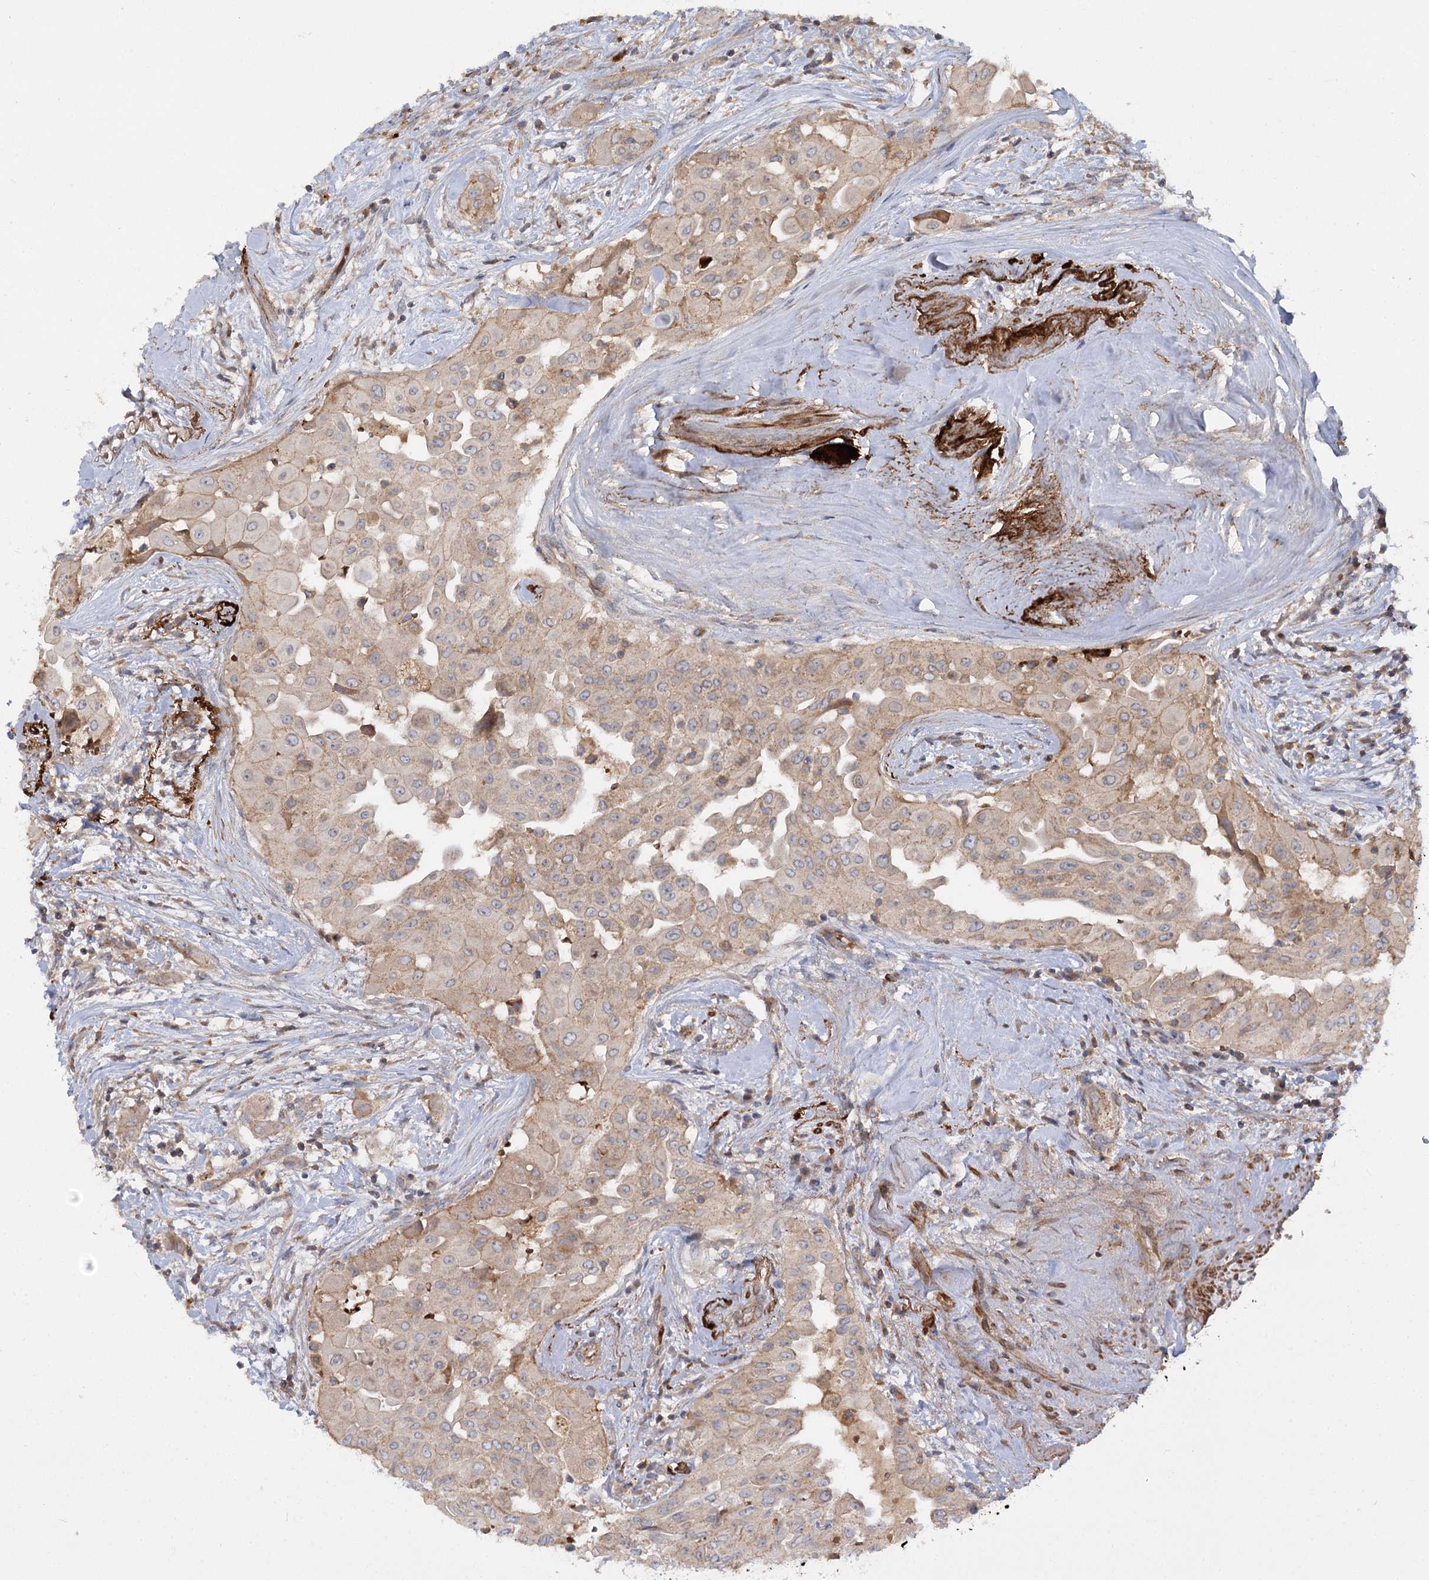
{"staining": {"intensity": "moderate", "quantity": ">75%", "location": "cytoplasmic/membranous"}, "tissue": "thyroid cancer", "cell_type": "Tumor cells", "image_type": "cancer", "snomed": [{"axis": "morphology", "description": "Papillary adenocarcinoma, NOS"}, {"axis": "topography", "description": "Thyroid gland"}], "caption": "Protein analysis of thyroid cancer tissue displays moderate cytoplasmic/membranous staining in approximately >75% of tumor cells.", "gene": "KIAA0825", "patient": {"sex": "female", "age": 59}}